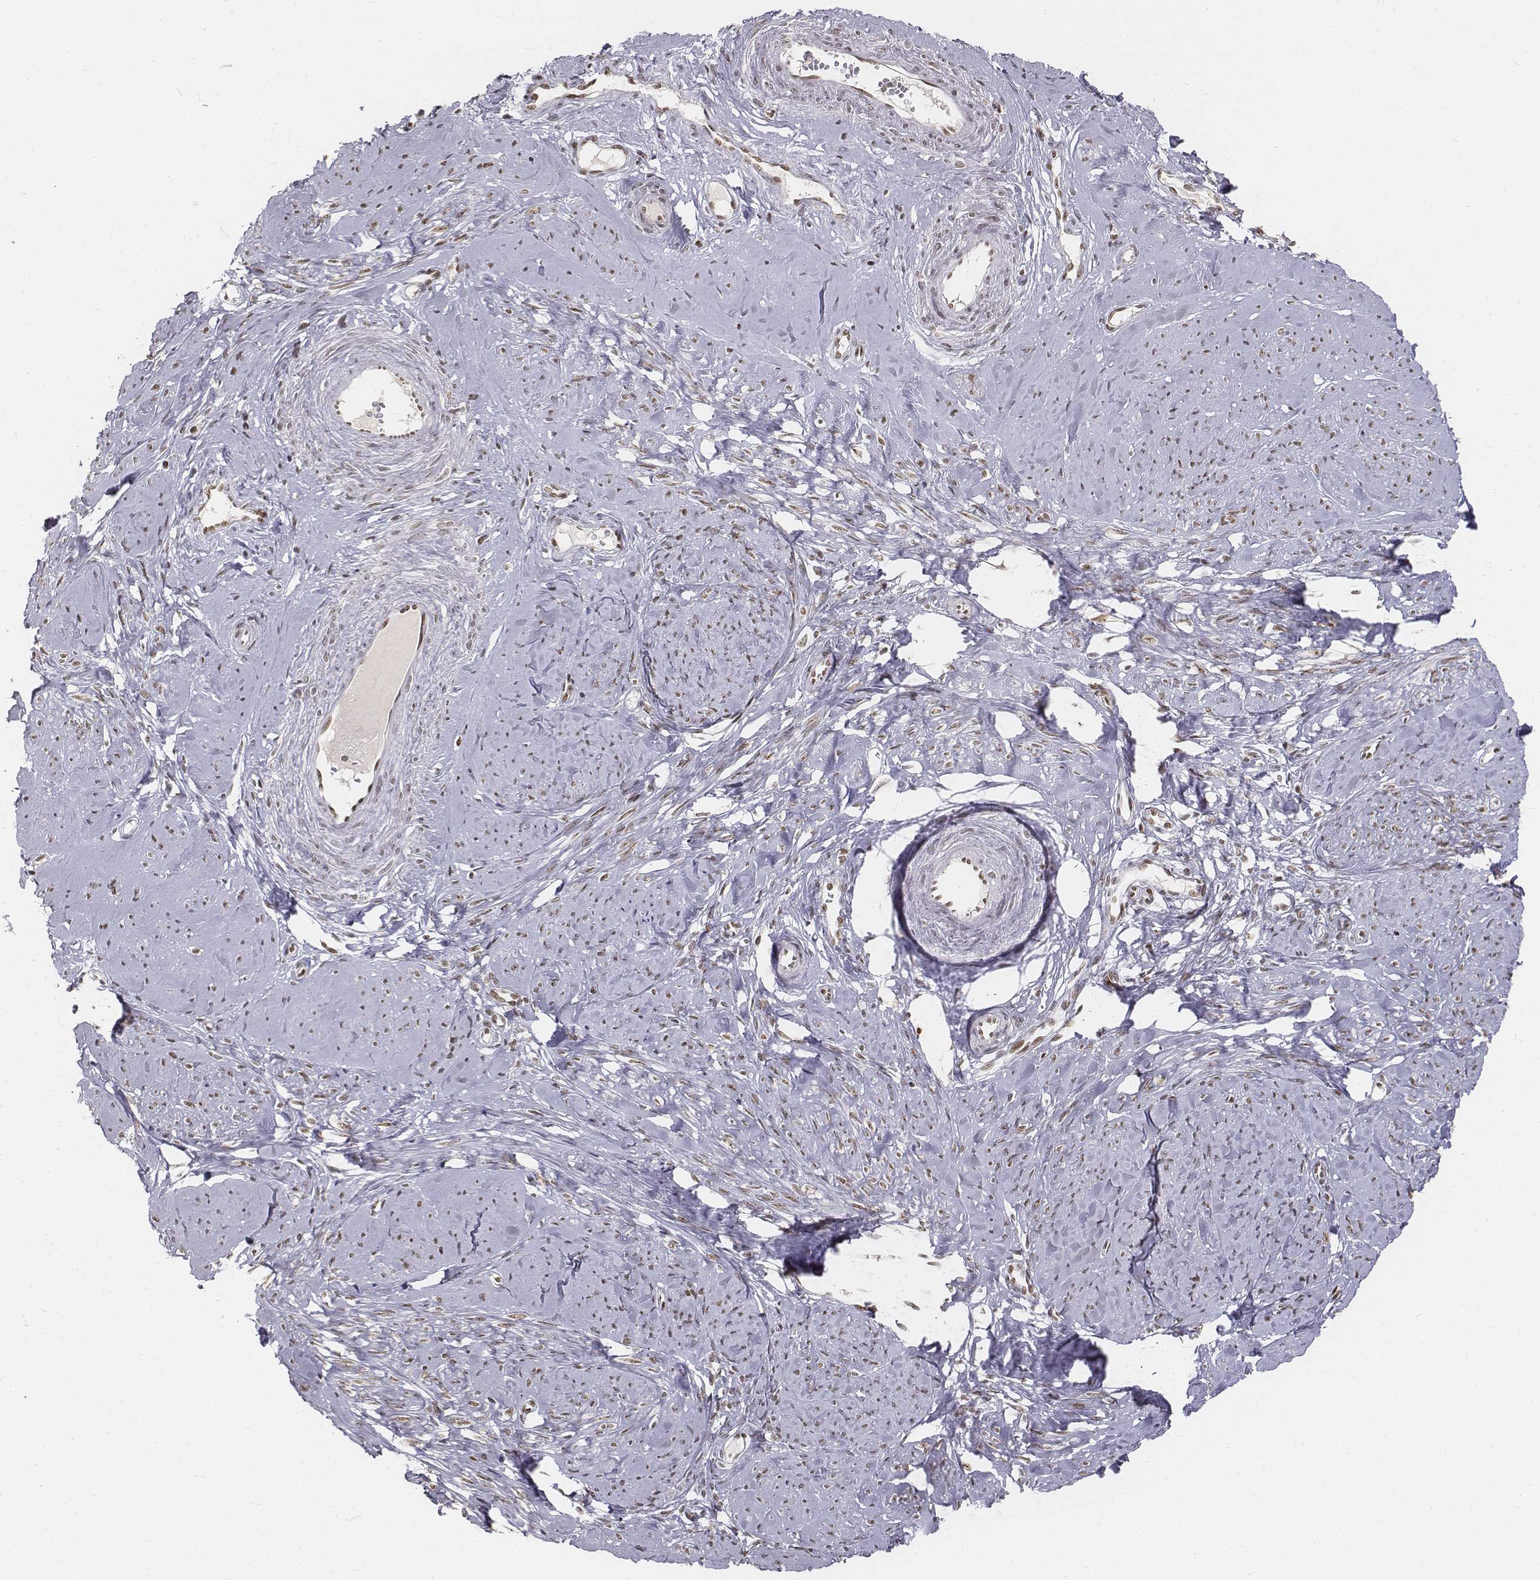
{"staining": {"intensity": "moderate", "quantity": "25%-75%", "location": "nuclear"}, "tissue": "smooth muscle", "cell_type": "Smooth muscle cells", "image_type": "normal", "snomed": [{"axis": "morphology", "description": "Normal tissue, NOS"}, {"axis": "topography", "description": "Smooth muscle"}], "caption": "A brown stain shows moderate nuclear positivity of a protein in smooth muscle cells of normal smooth muscle.", "gene": "PHF6", "patient": {"sex": "female", "age": 48}}